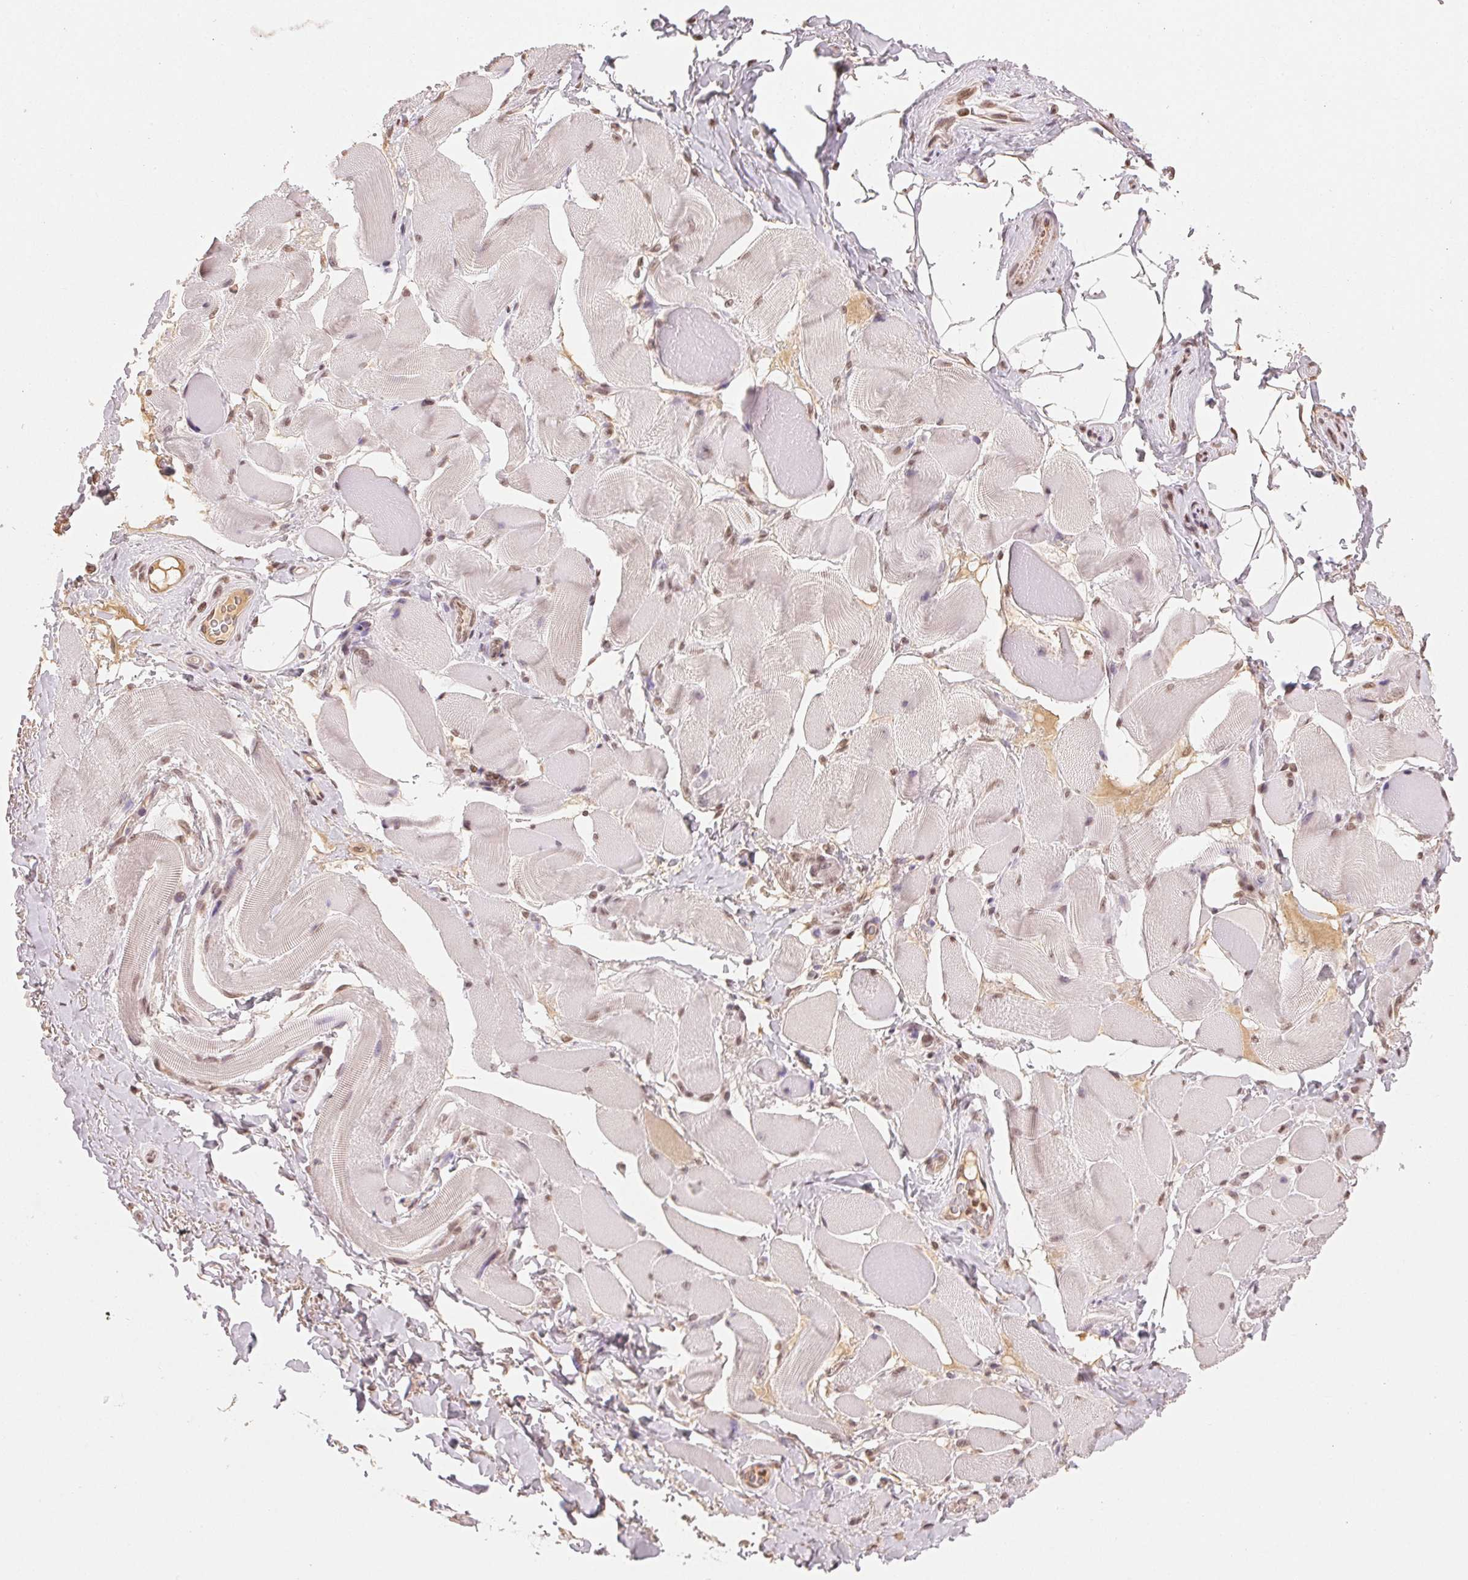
{"staining": {"intensity": "weak", "quantity": ">75%", "location": "nuclear"}, "tissue": "skeletal muscle", "cell_type": "Myocytes", "image_type": "normal", "snomed": [{"axis": "morphology", "description": "Normal tissue, NOS"}, {"axis": "topography", "description": "Skeletal muscle"}, {"axis": "topography", "description": "Anal"}, {"axis": "topography", "description": "Peripheral nerve tissue"}], "caption": "An image showing weak nuclear positivity in about >75% of myocytes in unremarkable skeletal muscle, as visualized by brown immunohistochemical staining.", "gene": "TBP", "patient": {"sex": "male", "age": 53}}